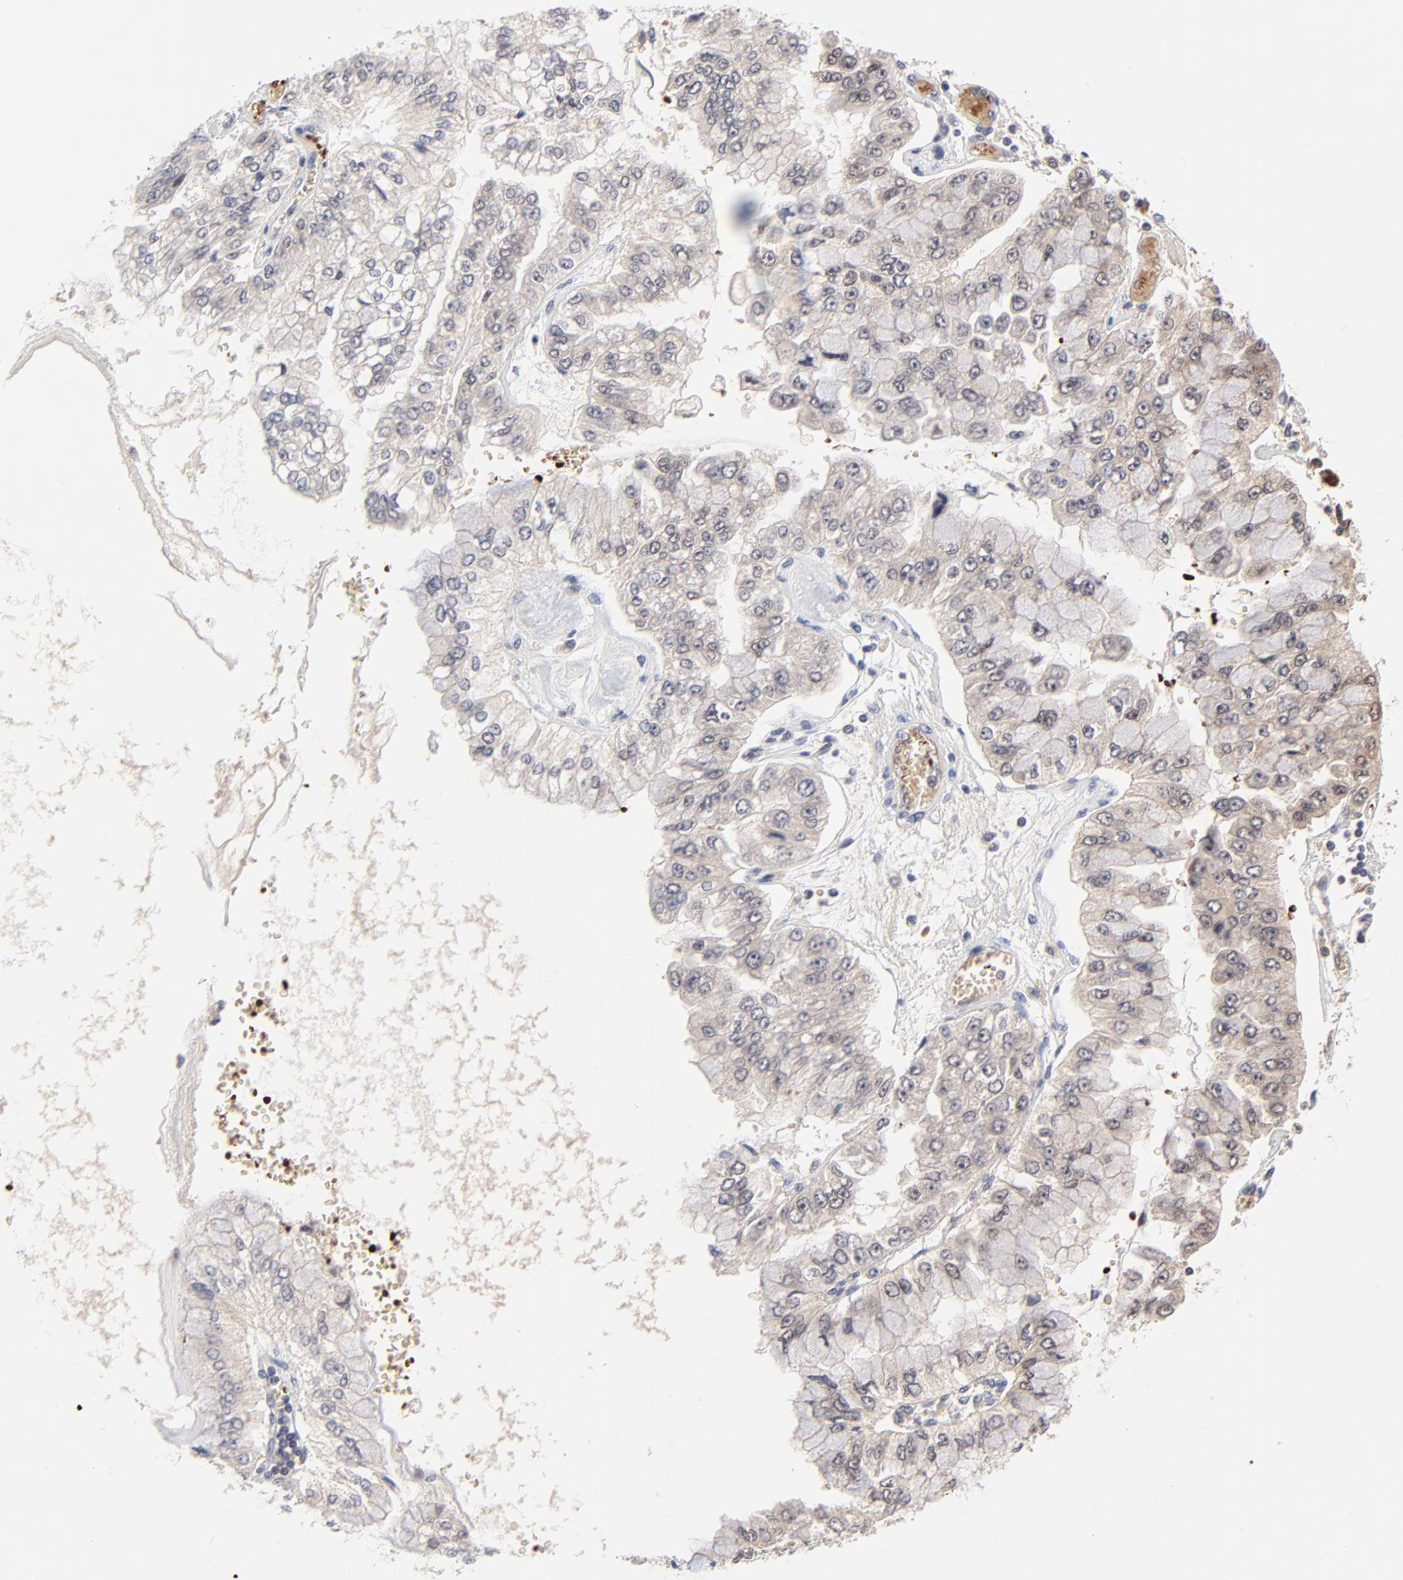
{"staining": {"intensity": "weak", "quantity": "<25%", "location": "cytoplasmic/membranous,nuclear"}, "tissue": "liver cancer", "cell_type": "Tumor cells", "image_type": "cancer", "snomed": [{"axis": "morphology", "description": "Cholangiocarcinoma"}, {"axis": "topography", "description": "Liver"}], "caption": "IHC micrograph of neoplastic tissue: liver cancer stained with DAB (3,3'-diaminobenzidine) reveals no significant protein expression in tumor cells.", "gene": "CASP10", "patient": {"sex": "female", "age": 79}}